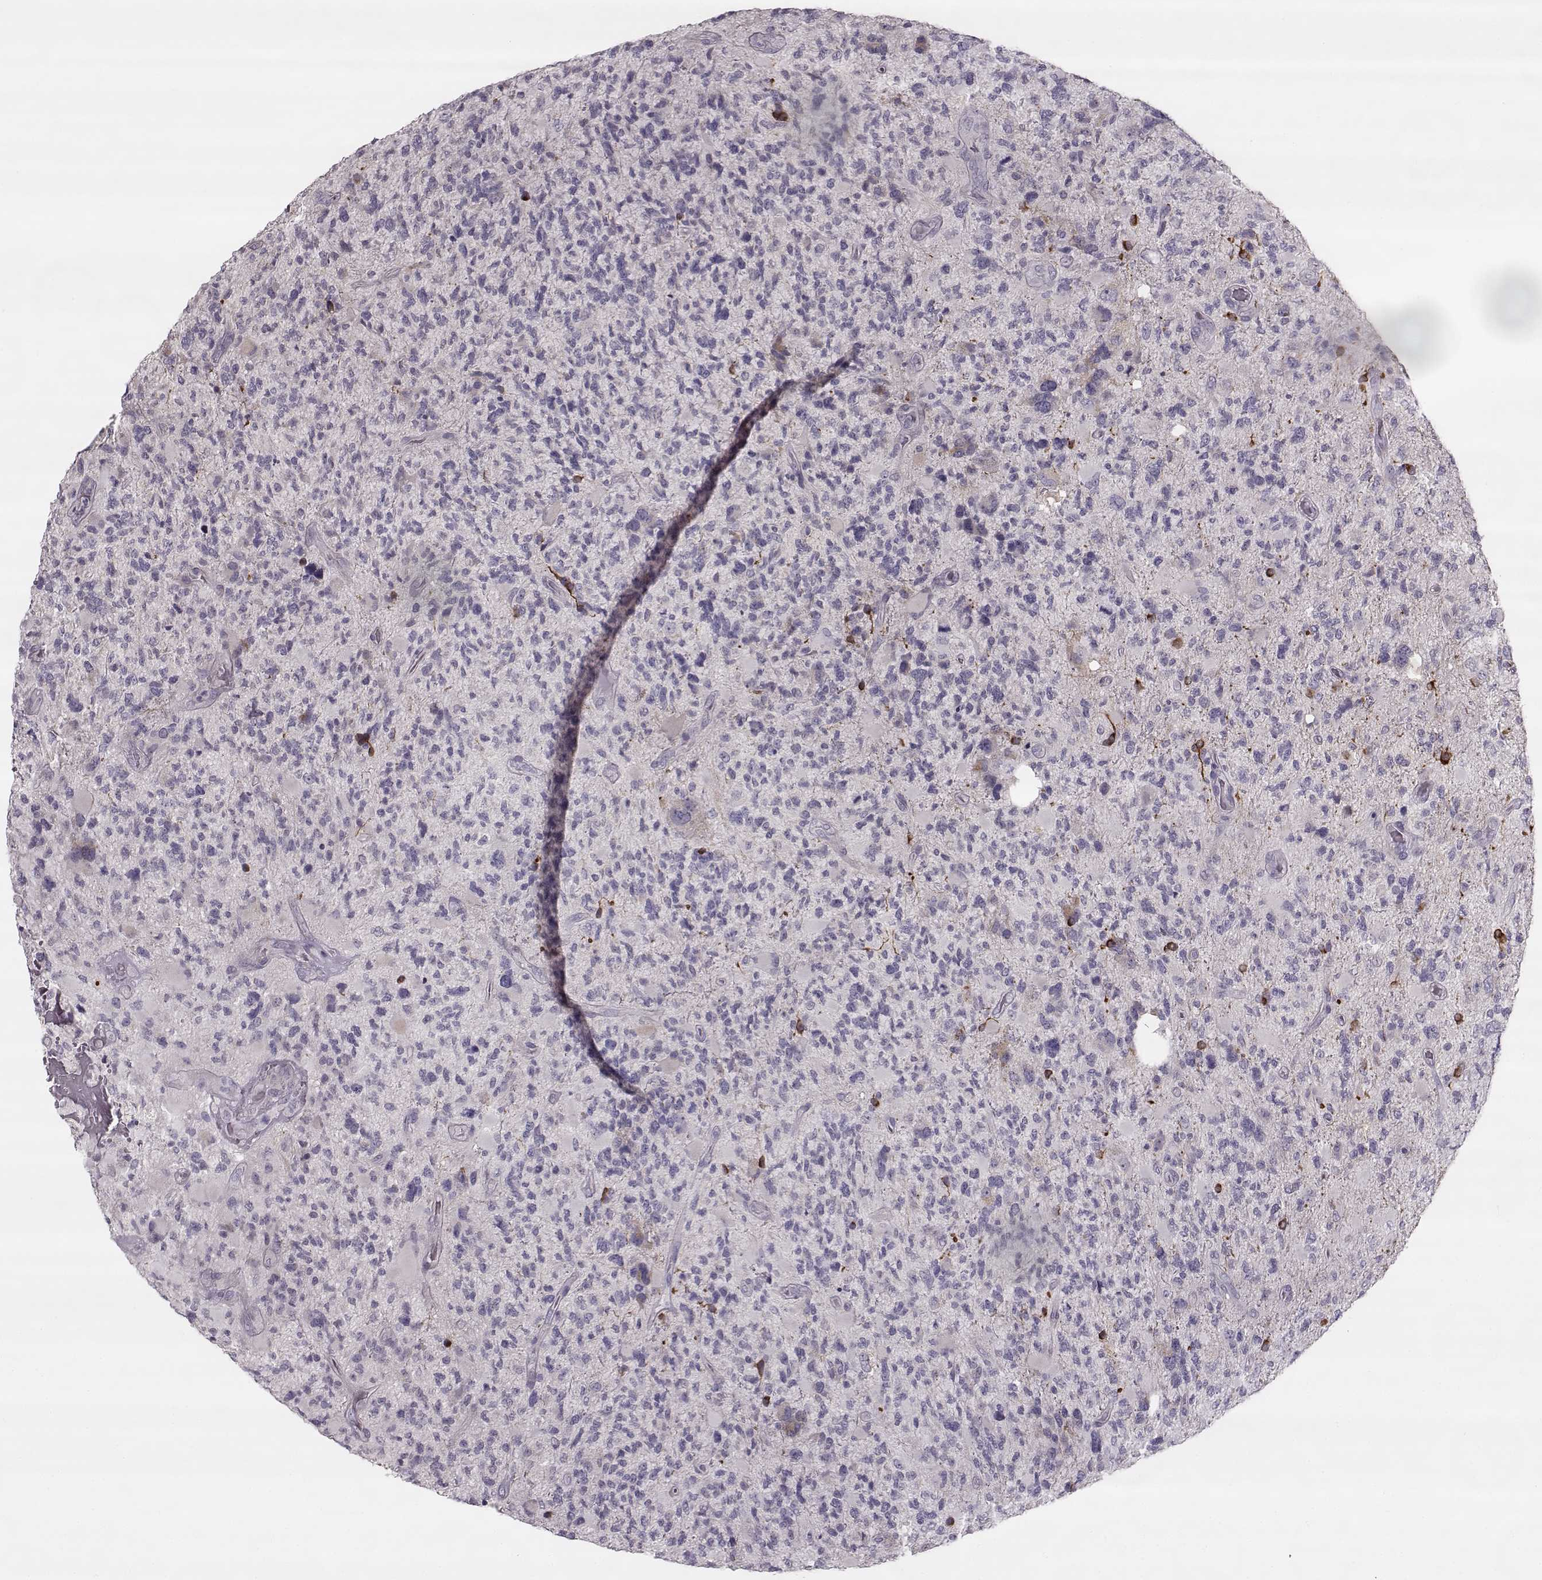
{"staining": {"intensity": "negative", "quantity": "none", "location": "none"}, "tissue": "glioma", "cell_type": "Tumor cells", "image_type": "cancer", "snomed": [{"axis": "morphology", "description": "Glioma, malignant, High grade"}, {"axis": "topography", "description": "Brain"}], "caption": "Protein analysis of glioma exhibits no significant expression in tumor cells.", "gene": "MAP6D1", "patient": {"sex": "female", "age": 71}}